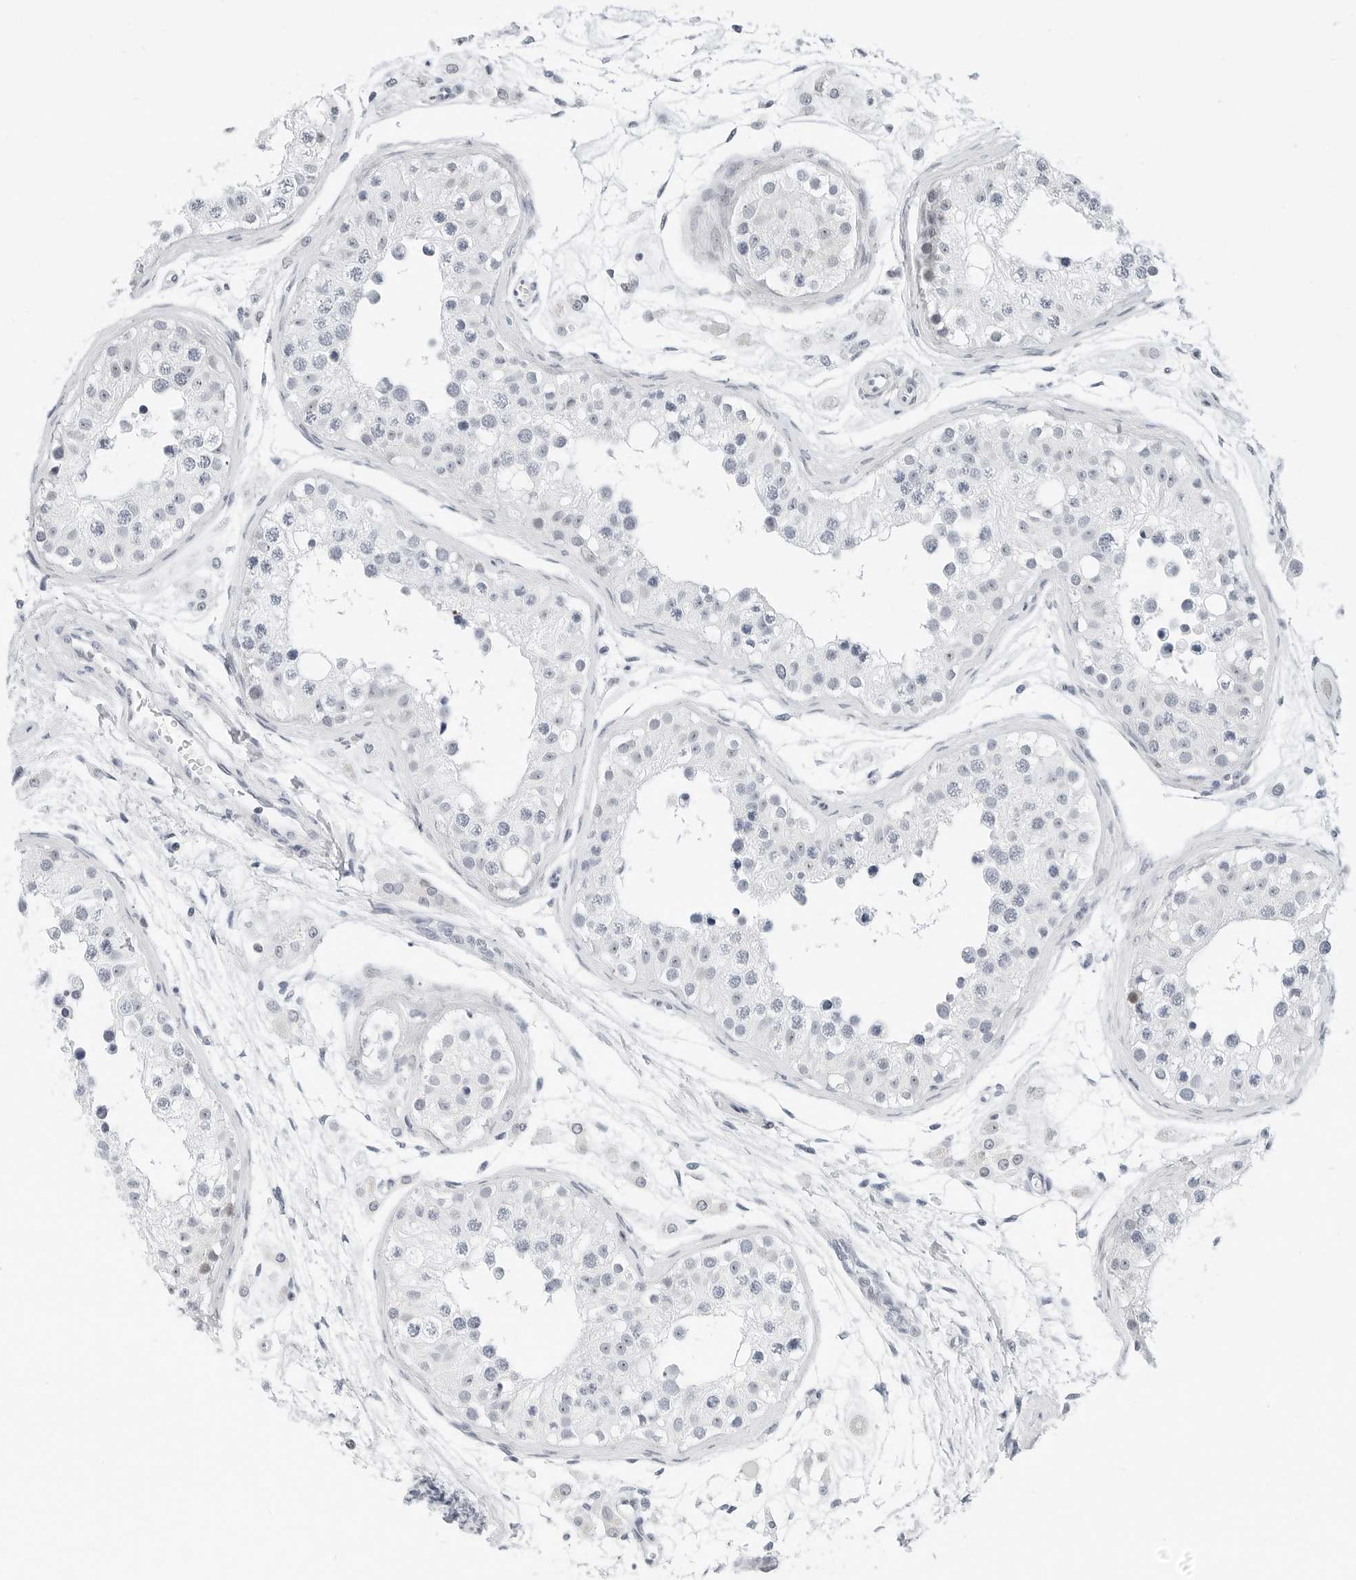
{"staining": {"intensity": "negative", "quantity": "none", "location": "none"}, "tissue": "testis", "cell_type": "Cells in seminiferous ducts", "image_type": "normal", "snomed": [{"axis": "morphology", "description": "Normal tissue, NOS"}, {"axis": "morphology", "description": "Adenocarcinoma, metastatic, NOS"}, {"axis": "topography", "description": "Testis"}], "caption": "Cells in seminiferous ducts show no significant positivity in benign testis. (DAB (3,3'-diaminobenzidine) immunohistochemistry with hematoxylin counter stain).", "gene": "NTMT2", "patient": {"sex": "male", "age": 26}}